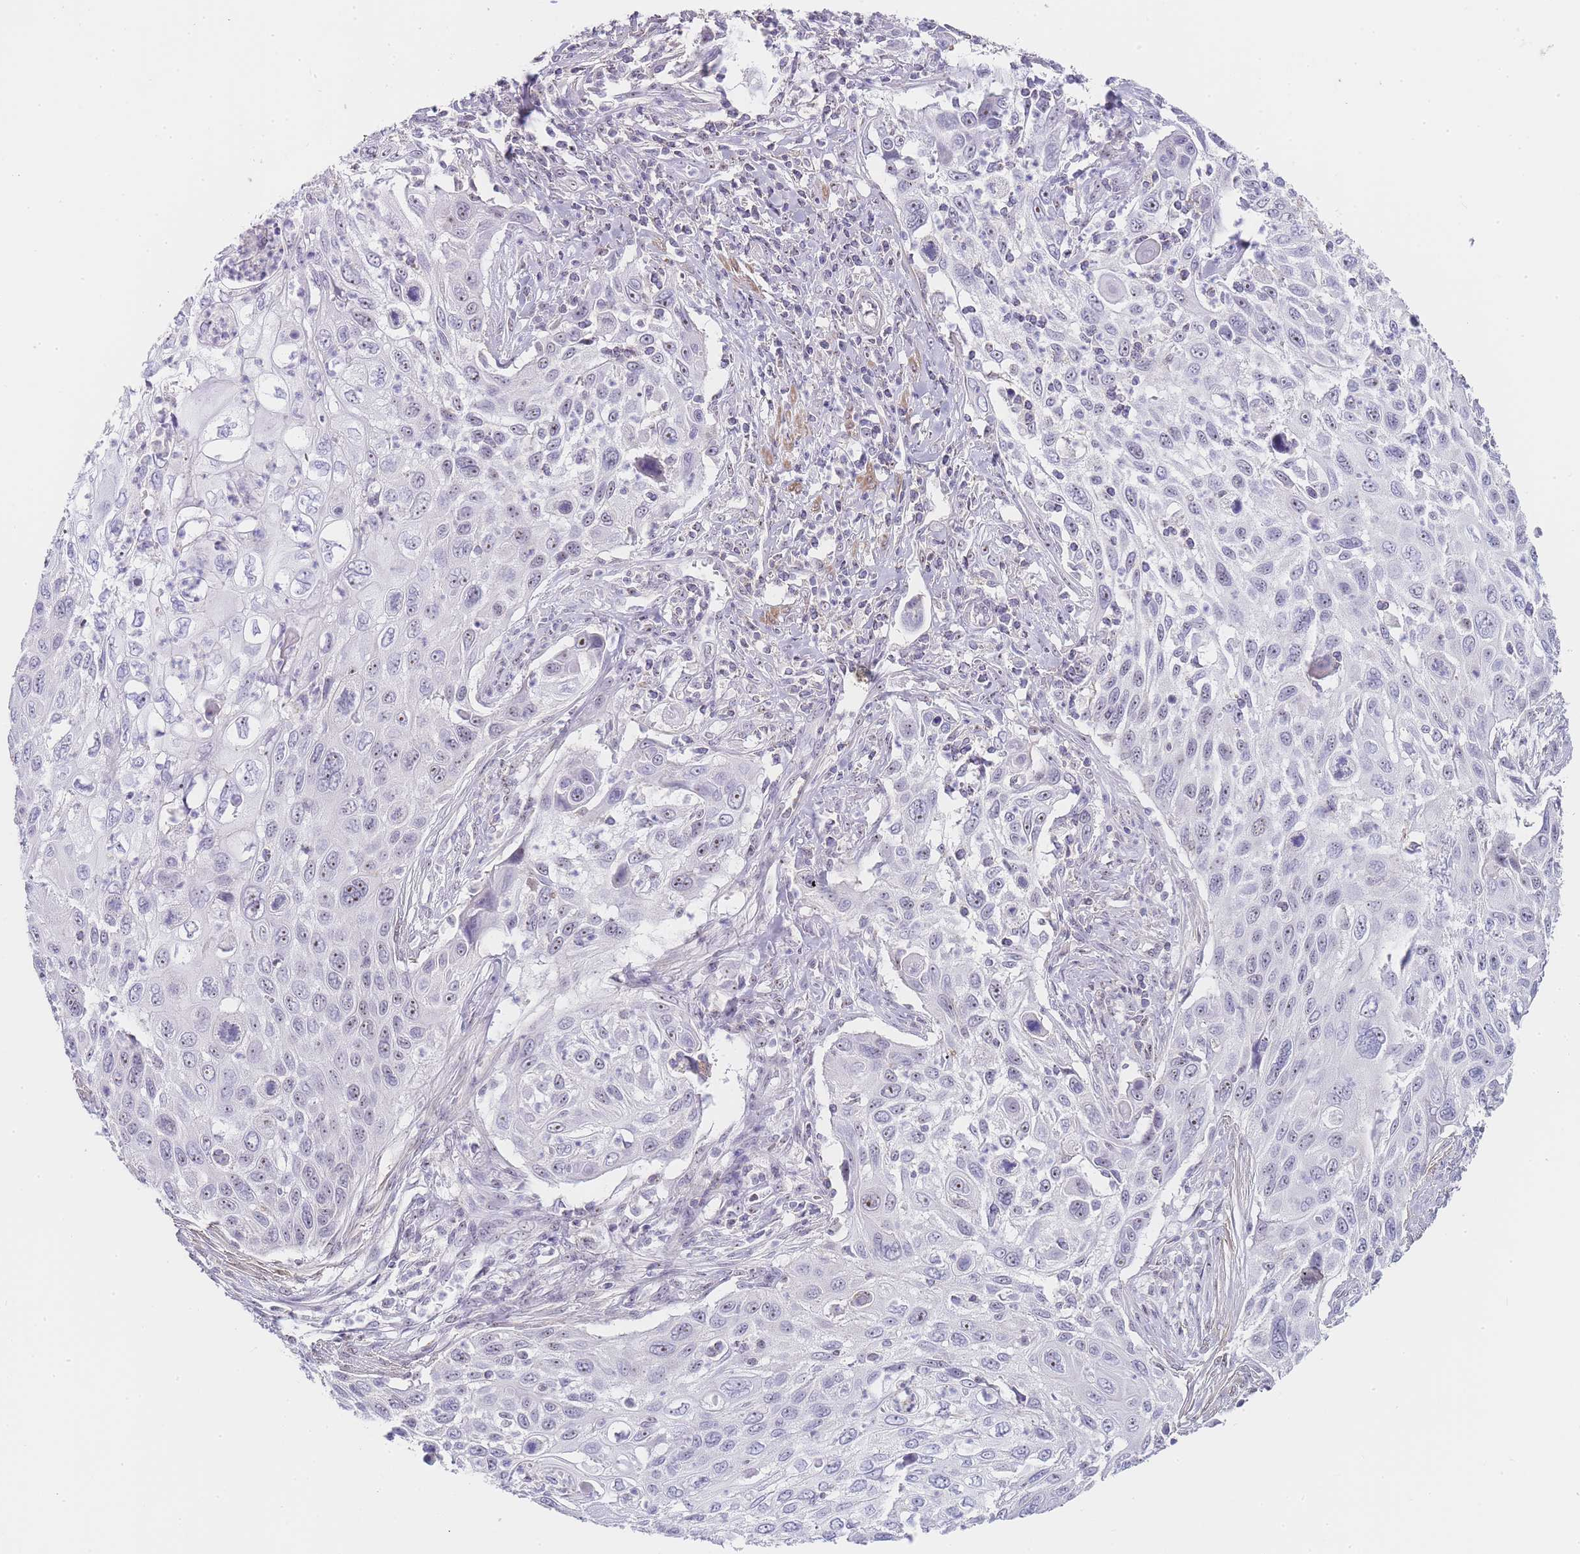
{"staining": {"intensity": "moderate", "quantity": "<25%", "location": "nuclear"}, "tissue": "cervical cancer", "cell_type": "Tumor cells", "image_type": "cancer", "snomed": [{"axis": "morphology", "description": "Squamous cell carcinoma, NOS"}, {"axis": "topography", "description": "Cervix"}], "caption": "Protein analysis of cervical cancer tissue reveals moderate nuclear staining in about <25% of tumor cells.", "gene": "NOP14", "patient": {"sex": "female", "age": 70}}